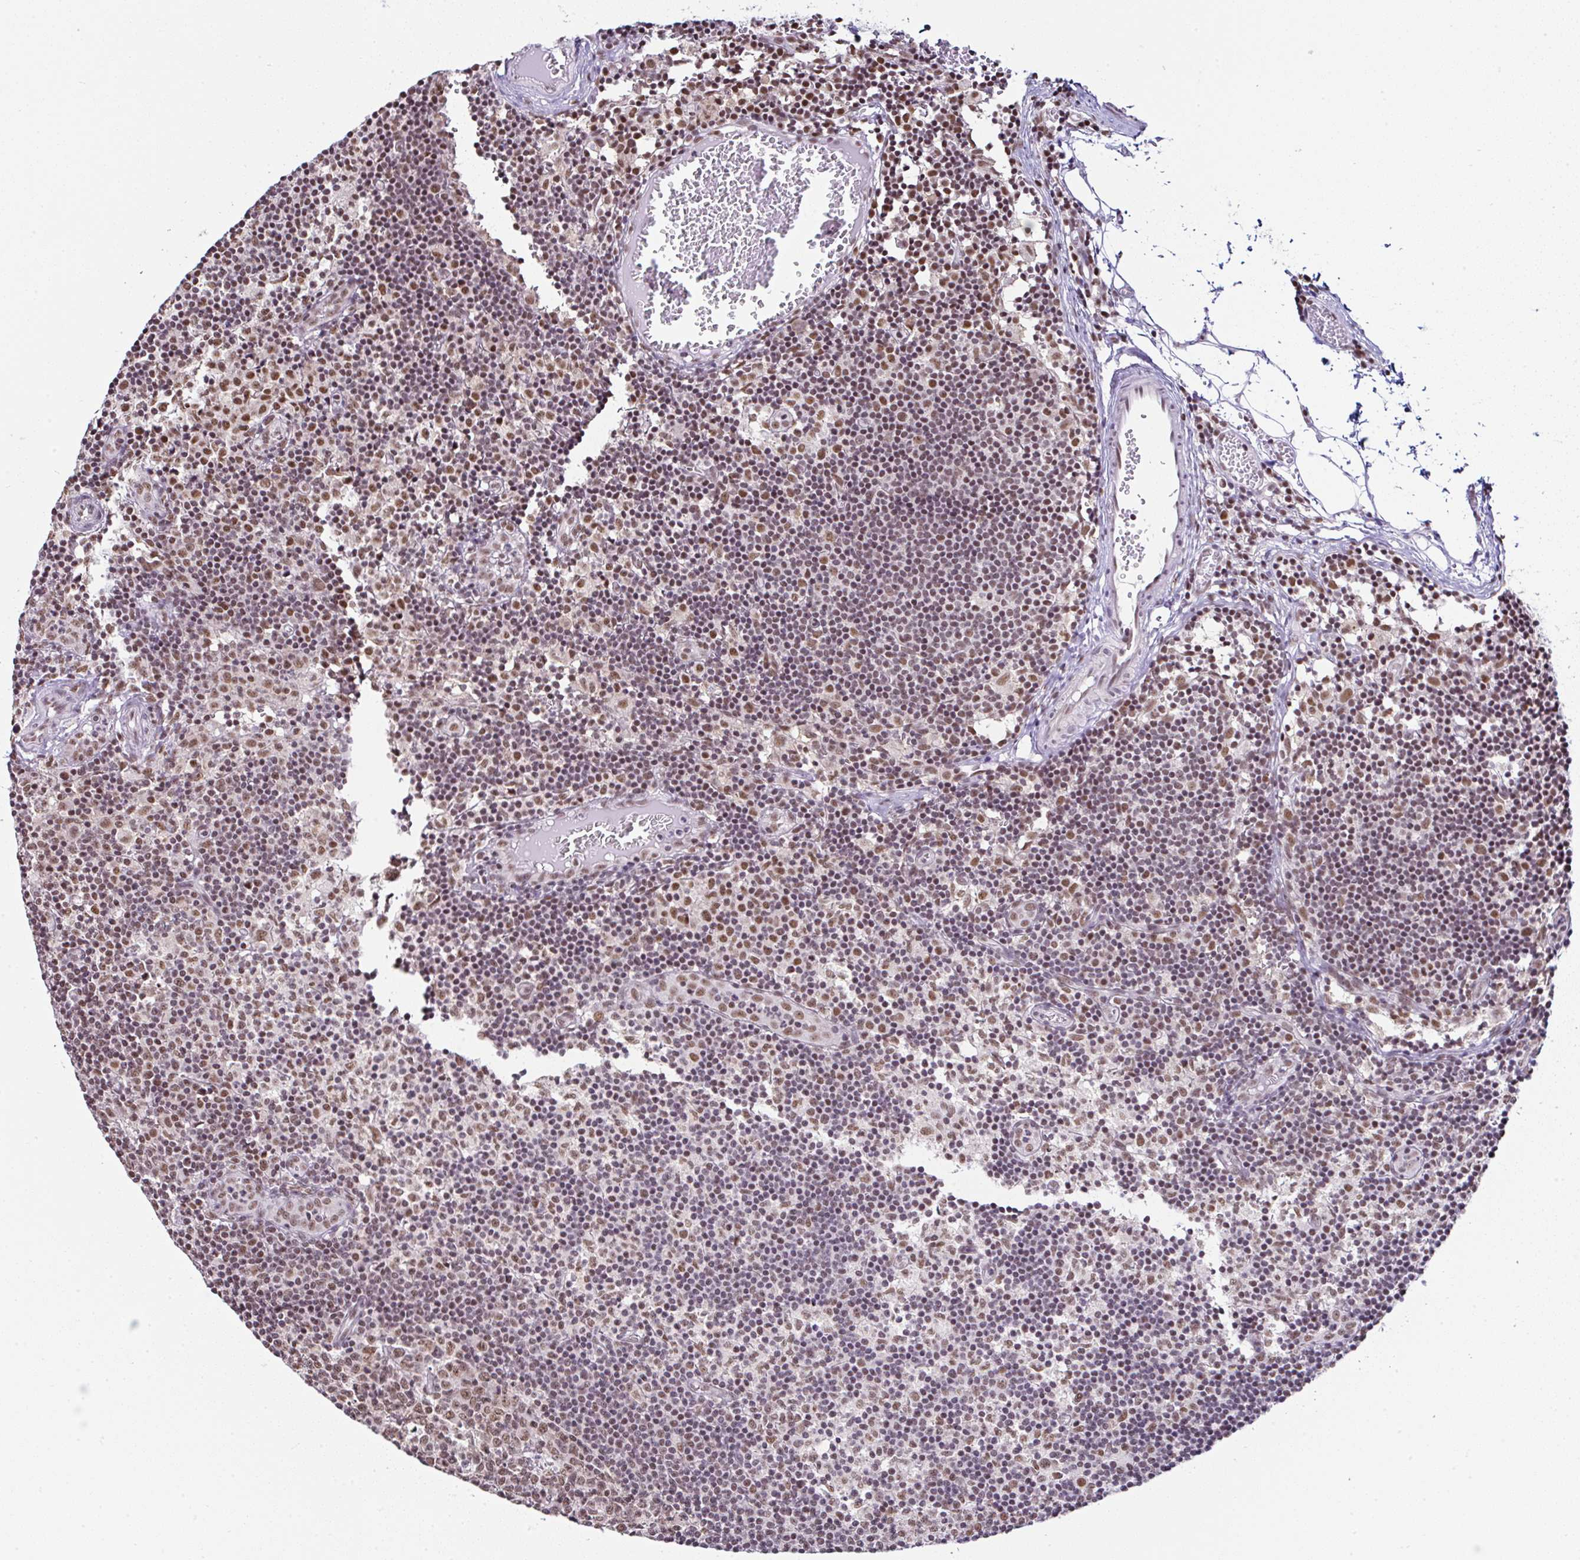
{"staining": {"intensity": "moderate", "quantity": "25%-75%", "location": "nuclear"}, "tissue": "lymph node", "cell_type": "Germinal center cells", "image_type": "normal", "snomed": [{"axis": "morphology", "description": "Normal tissue, NOS"}, {"axis": "topography", "description": "Lymph node"}], "caption": "Immunohistochemistry (IHC) staining of unremarkable lymph node, which reveals medium levels of moderate nuclear positivity in approximately 25%-75% of germinal center cells indicating moderate nuclear protein staining. The staining was performed using DAB (brown) for protein detection and nuclei were counterstained in hematoxylin (blue).", "gene": "PTPN2", "patient": {"sex": "female", "age": 45}}